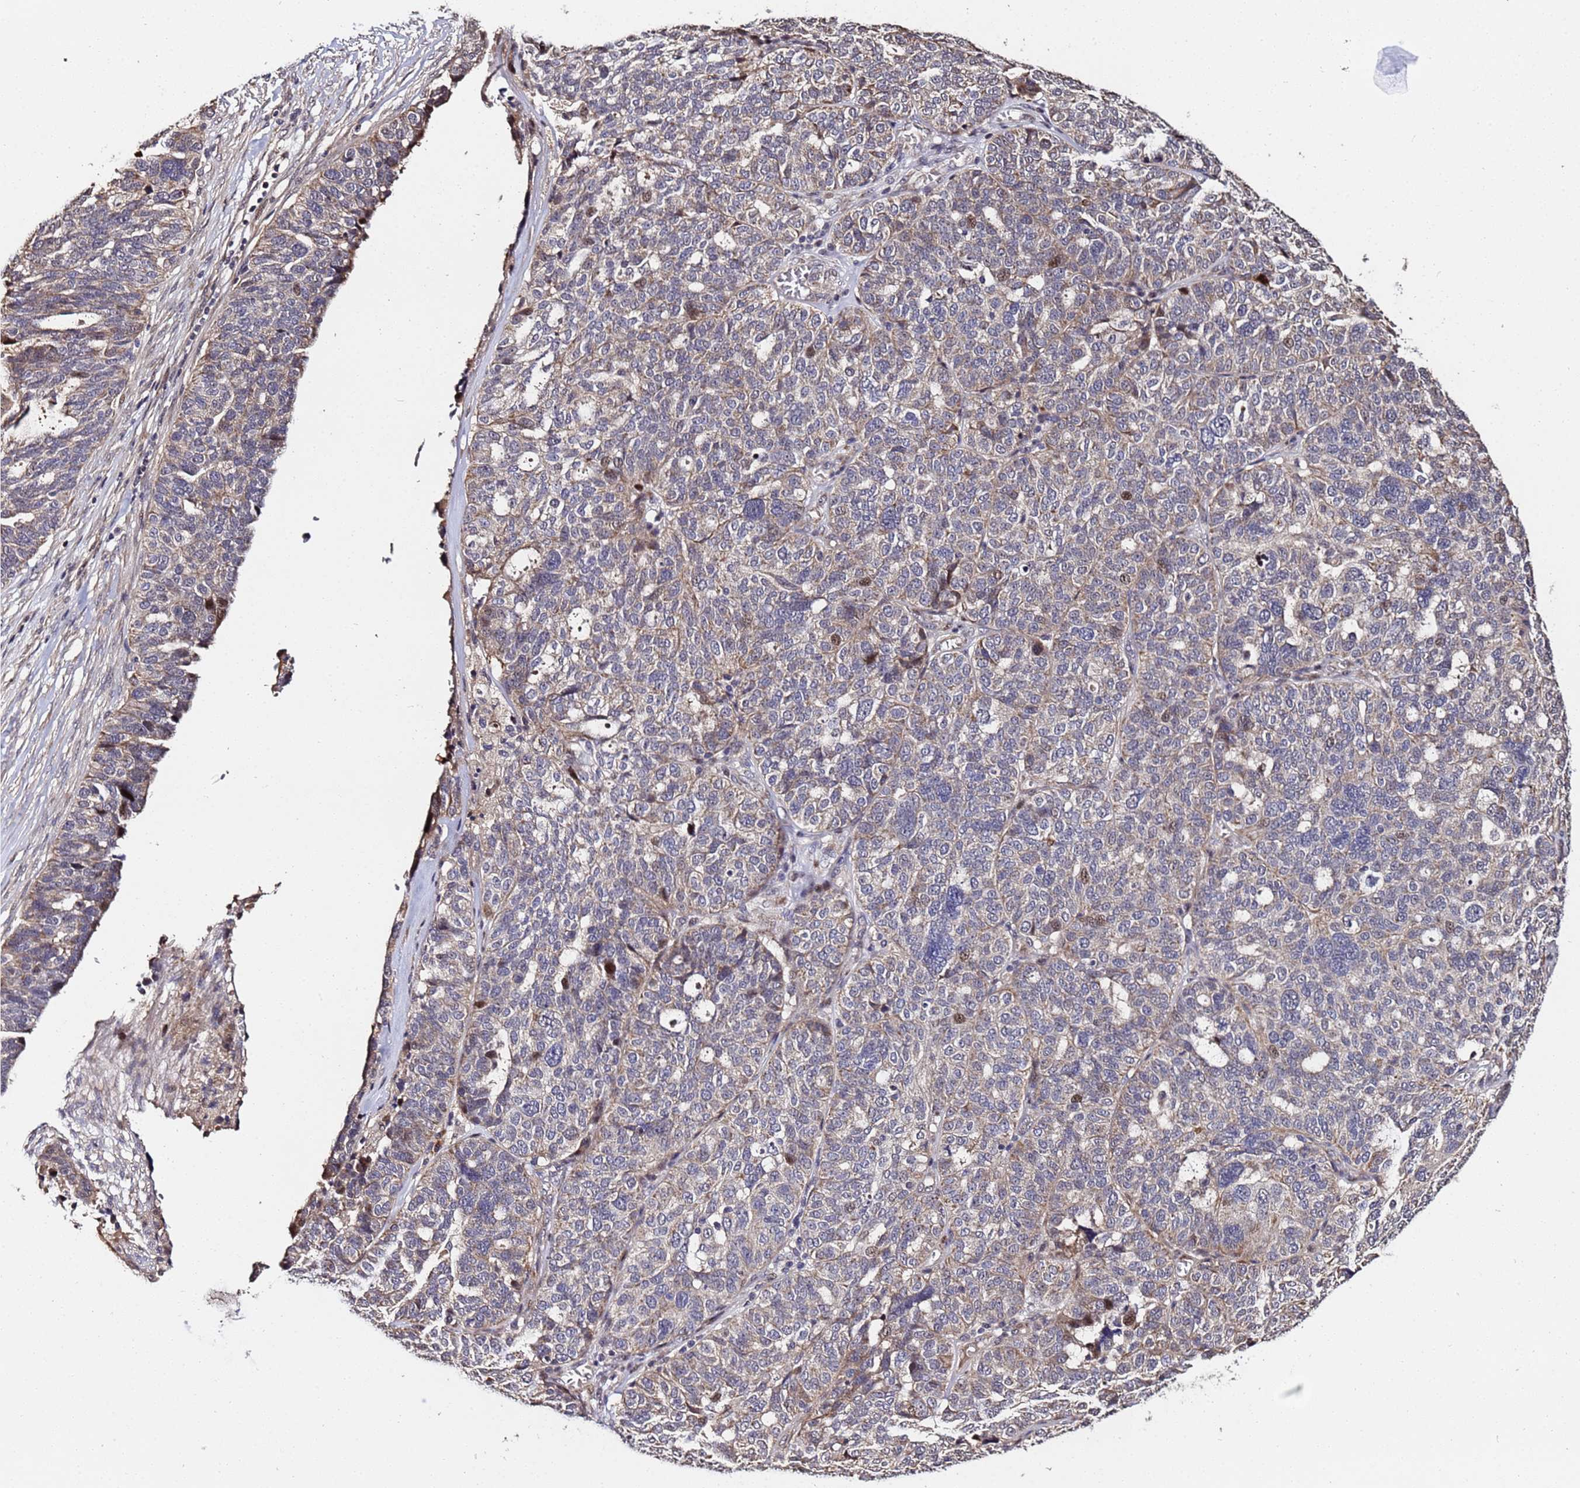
{"staining": {"intensity": "weak", "quantity": ">75%", "location": "cytoplasmic/membranous"}, "tissue": "ovarian cancer", "cell_type": "Tumor cells", "image_type": "cancer", "snomed": [{"axis": "morphology", "description": "Cystadenocarcinoma, serous, NOS"}, {"axis": "topography", "description": "Ovary"}], "caption": "Tumor cells reveal low levels of weak cytoplasmic/membranous staining in about >75% of cells in human ovarian cancer.", "gene": "WNK4", "patient": {"sex": "female", "age": 59}}